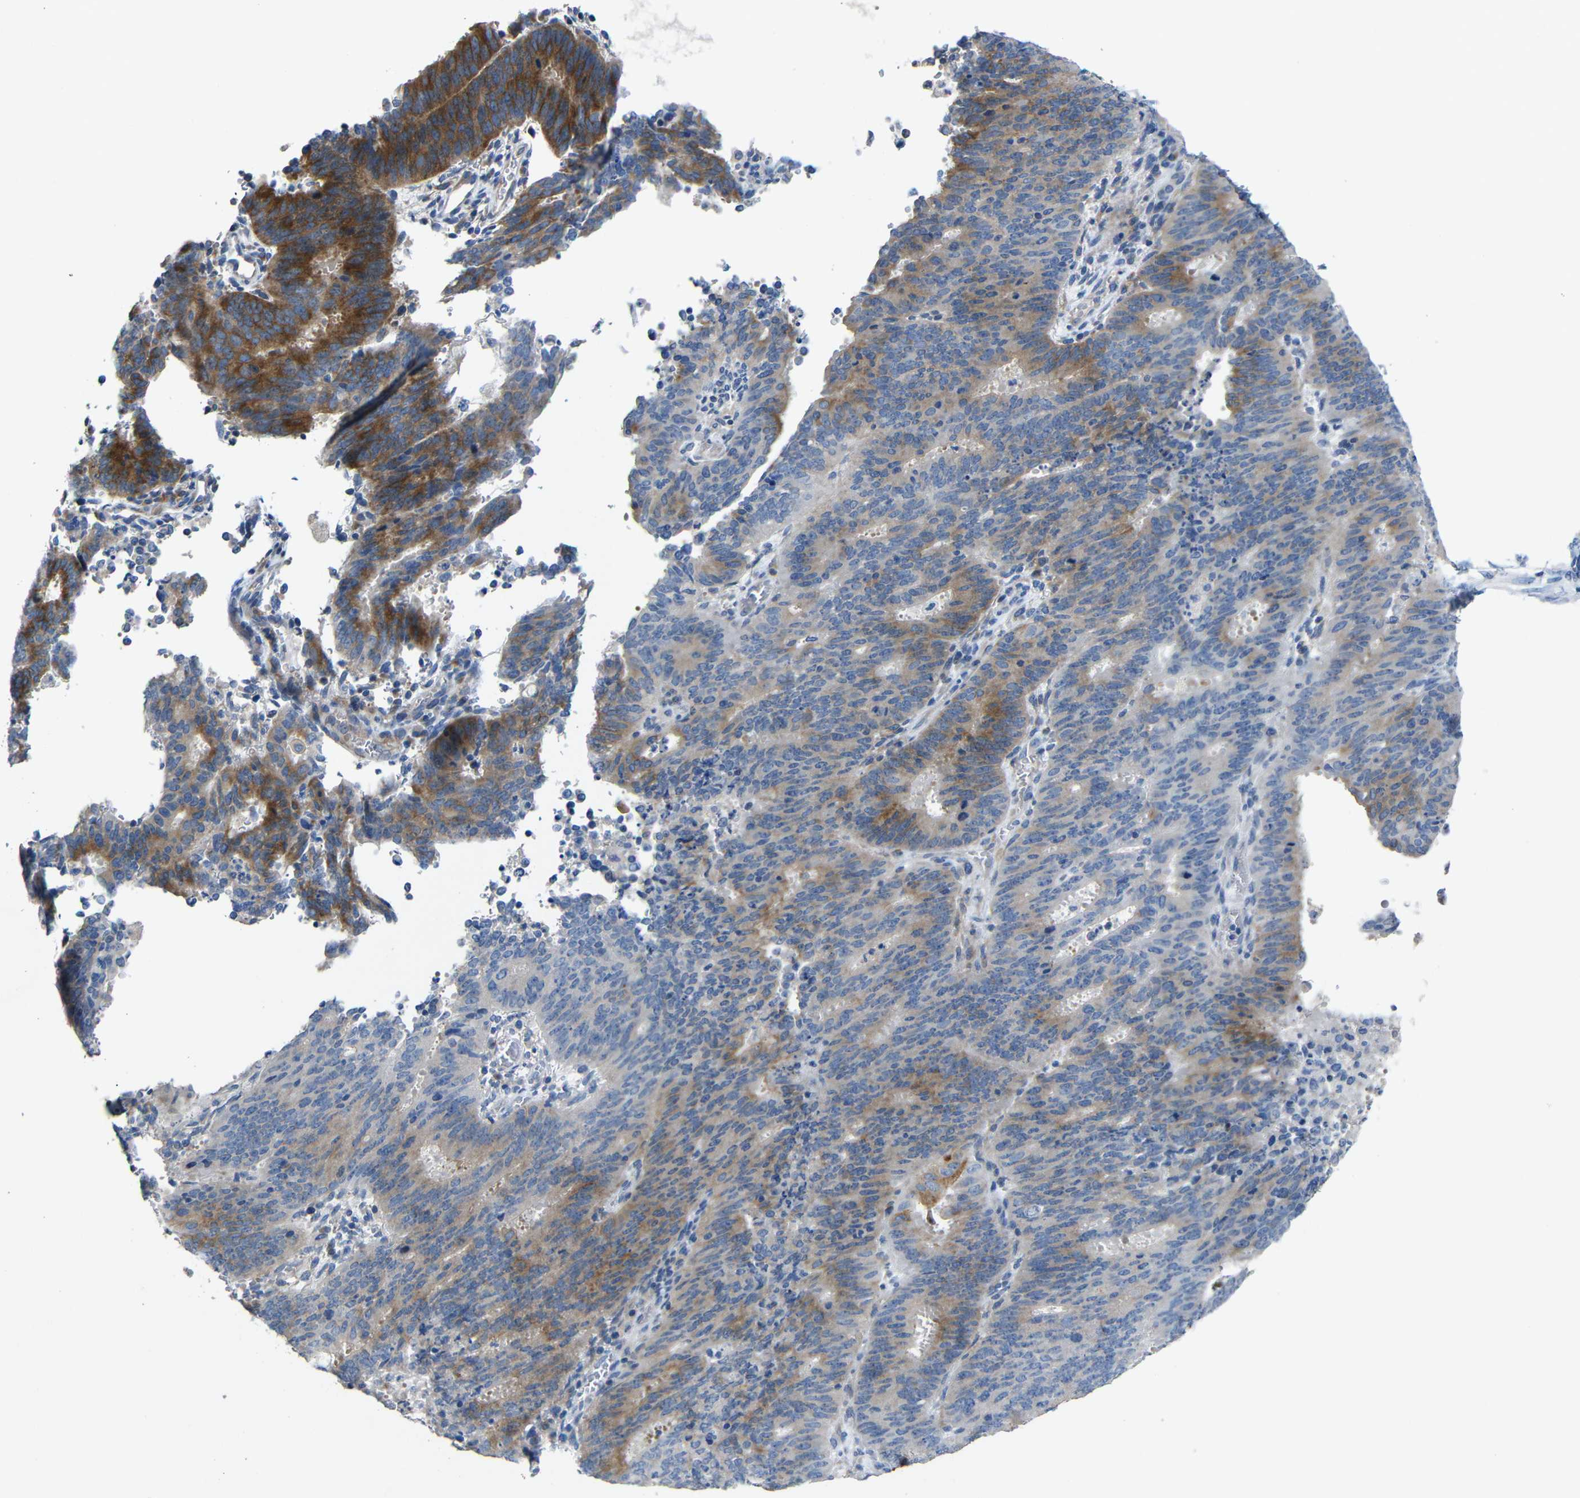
{"staining": {"intensity": "moderate", "quantity": "25%-75%", "location": "cytoplasmic/membranous"}, "tissue": "cervical cancer", "cell_type": "Tumor cells", "image_type": "cancer", "snomed": [{"axis": "morphology", "description": "Adenocarcinoma, NOS"}, {"axis": "topography", "description": "Cervix"}], "caption": "An immunohistochemistry micrograph of tumor tissue is shown. Protein staining in brown shows moderate cytoplasmic/membranous positivity in cervical cancer (adenocarcinoma) within tumor cells. (DAB (3,3'-diaminobenzidine) IHC with brightfield microscopy, high magnification).", "gene": "ACKR2", "patient": {"sex": "female", "age": 44}}